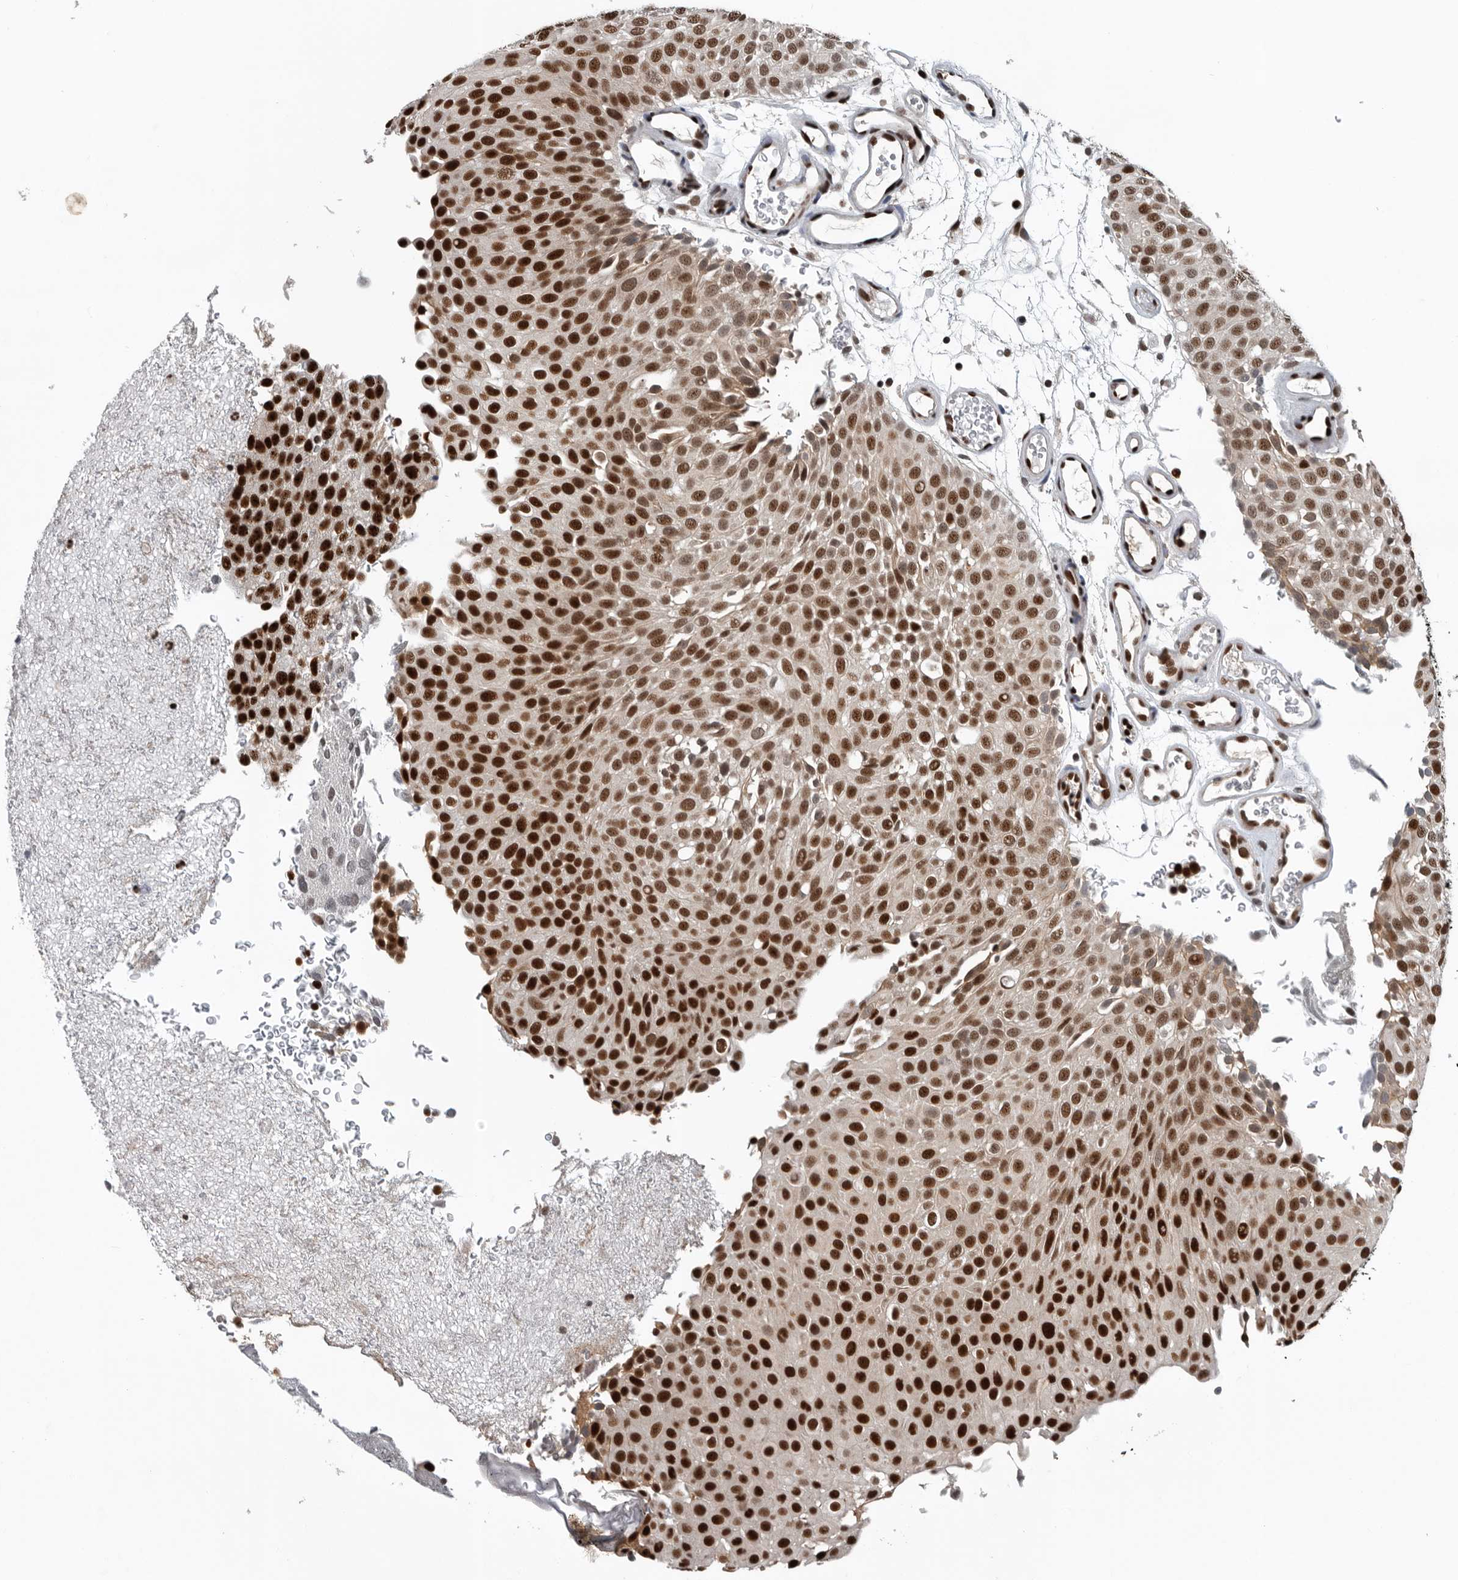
{"staining": {"intensity": "strong", "quantity": ">75%", "location": "nuclear"}, "tissue": "urothelial cancer", "cell_type": "Tumor cells", "image_type": "cancer", "snomed": [{"axis": "morphology", "description": "Urothelial carcinoma, Low grade"}, {"axis": "topography", "description": "Urinary bladder"}], "caption": "Brown immunohistochemical staining in human urothelial cancer demonstrates strong nuclear positivity in about >75% of tumor cells. The protein is shown in brown color, while the nuclei are stained blue.", "gene": "SENP7", "patient": {"sex": "male", "age": 78}}